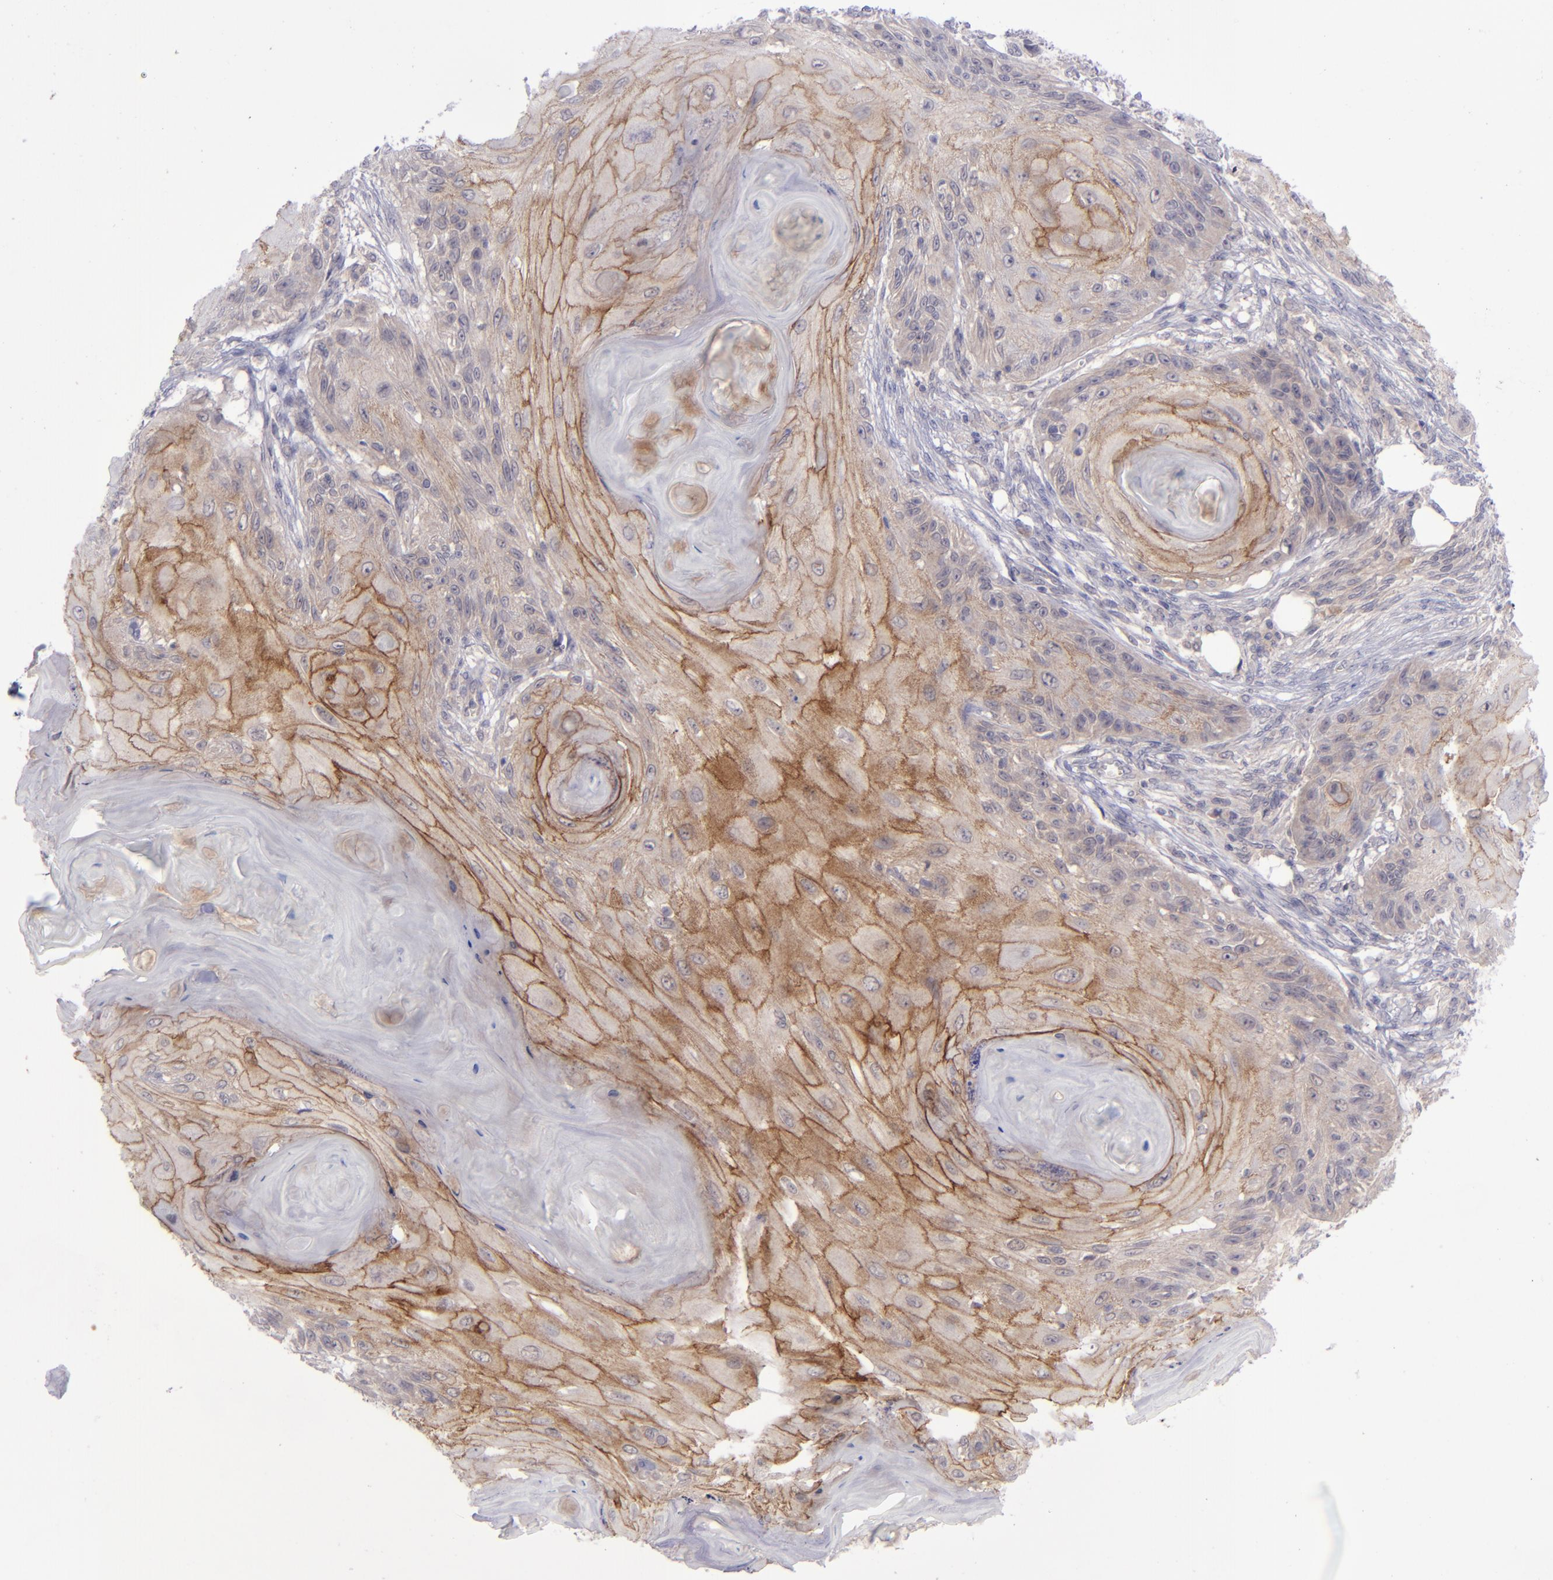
{"staining": {"intensity": "moderate", "quantity": "25%-75%", "location": "cytoplasmic/membranous"}, "tissue": "skin cancer", "cell_type": "Tumor cells", "image_type": "cancer", "snomed": [{"axis": "morphology", "description": "Squamous cell carcinoma, NOS"}, {"axis": "topography", "description": "Skin"}], "caption": "A photomicrograph of skin squamous cell carcinoma stained for a protein demonstrates moderate cytoplasmic/membranous brown staining in tumor cells.", "gene": "EVPL", "patient": {"sex": "female", "age": 88}}